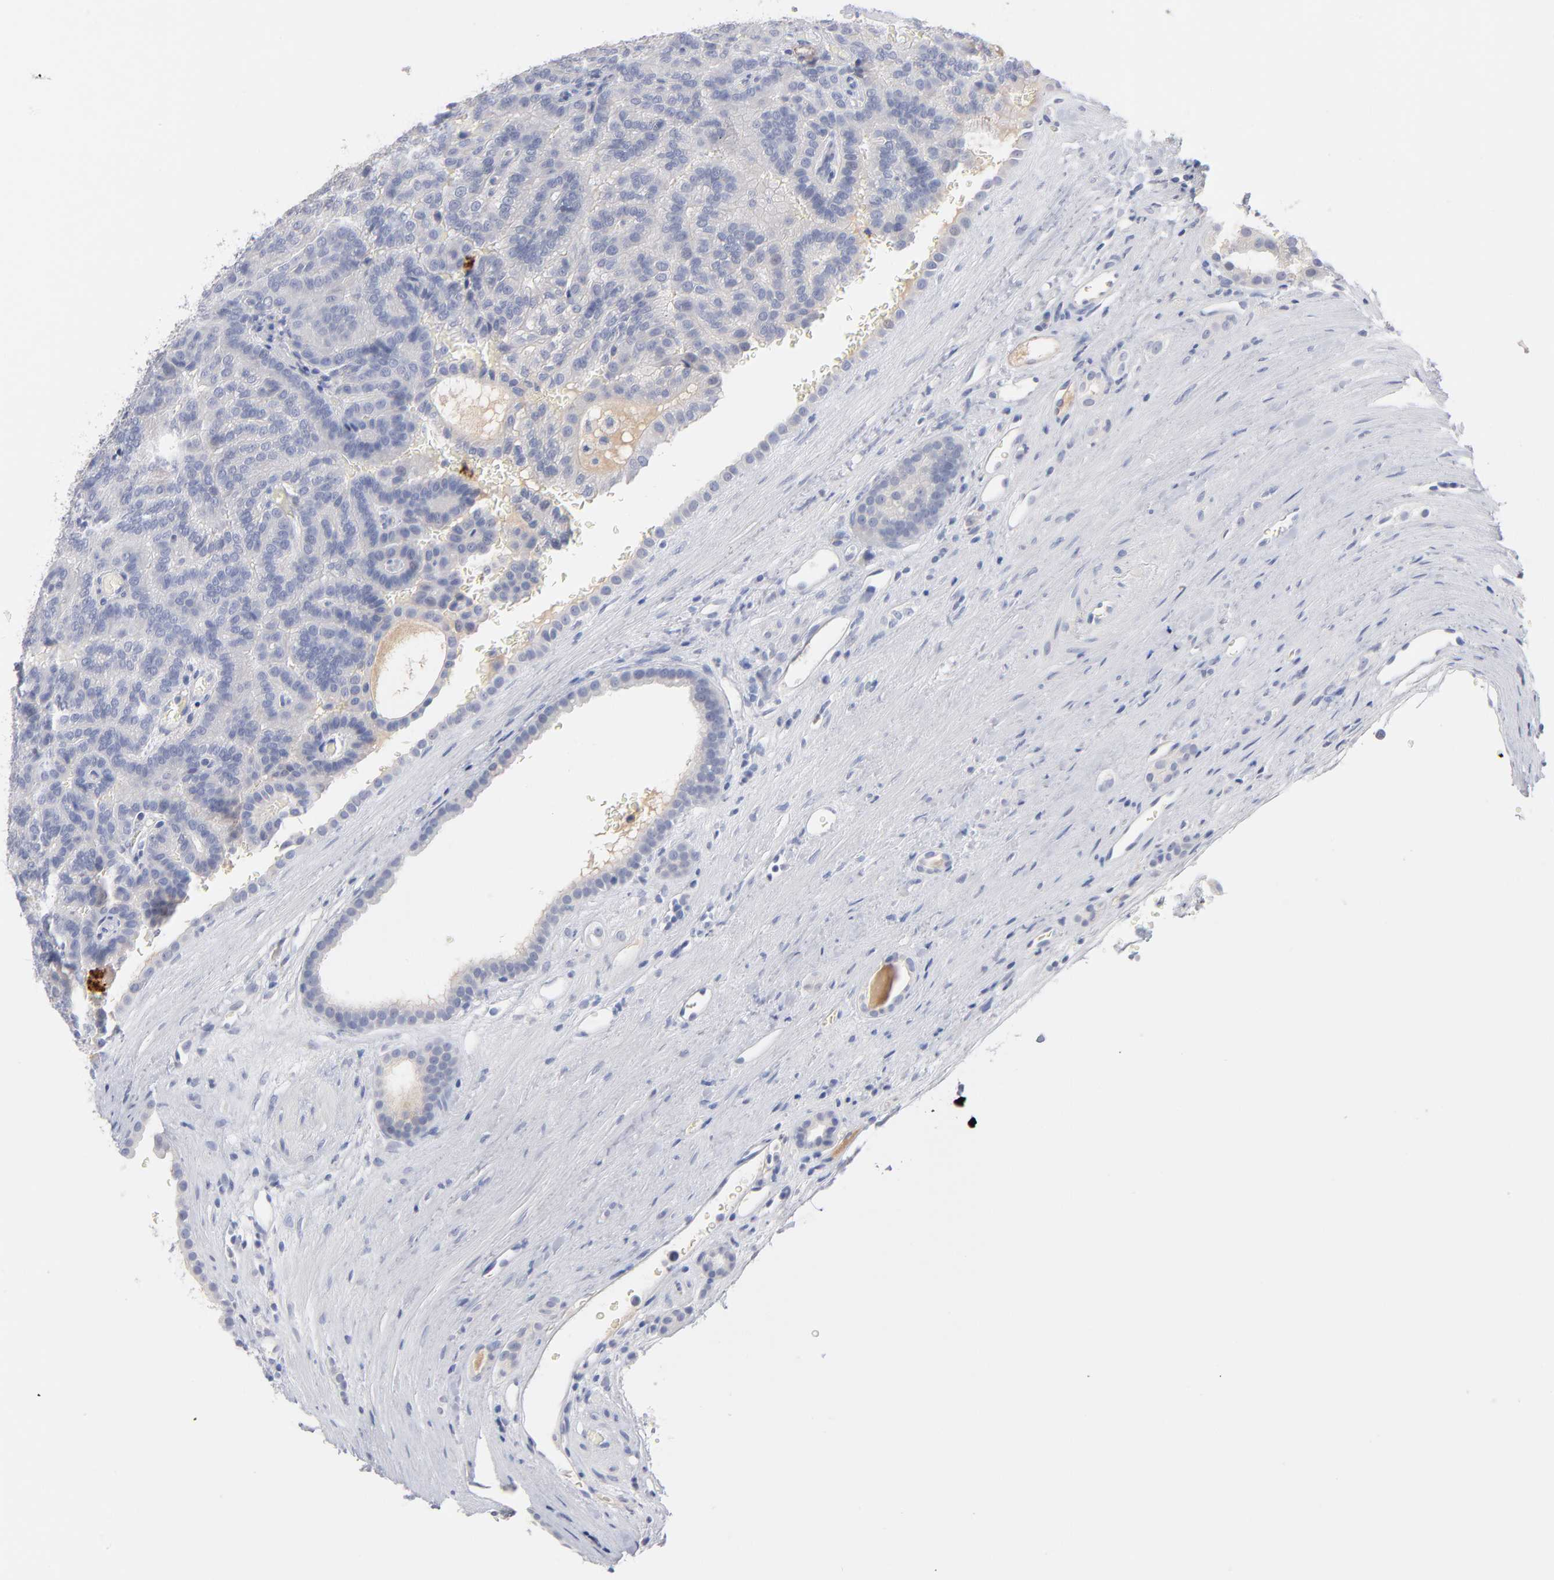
{"staining": {"intensity": "negative", "quantity": "none", "location": "none"}, "tissue": "renal cancer", "cell_type": "Tumor cells", "image_type": "cancer", "snomed": [{"axis": "morphology", "description": "Adenocarcinoma, NOS"}, {"axis": "topography", "description": "Kidney"}], "caption": "A micrograph of renal adenocarcinoma stained for a protein shows no brown staining in tumor cells.", "gene": "F12", "patient": {"sex": "male", "age": 61}}